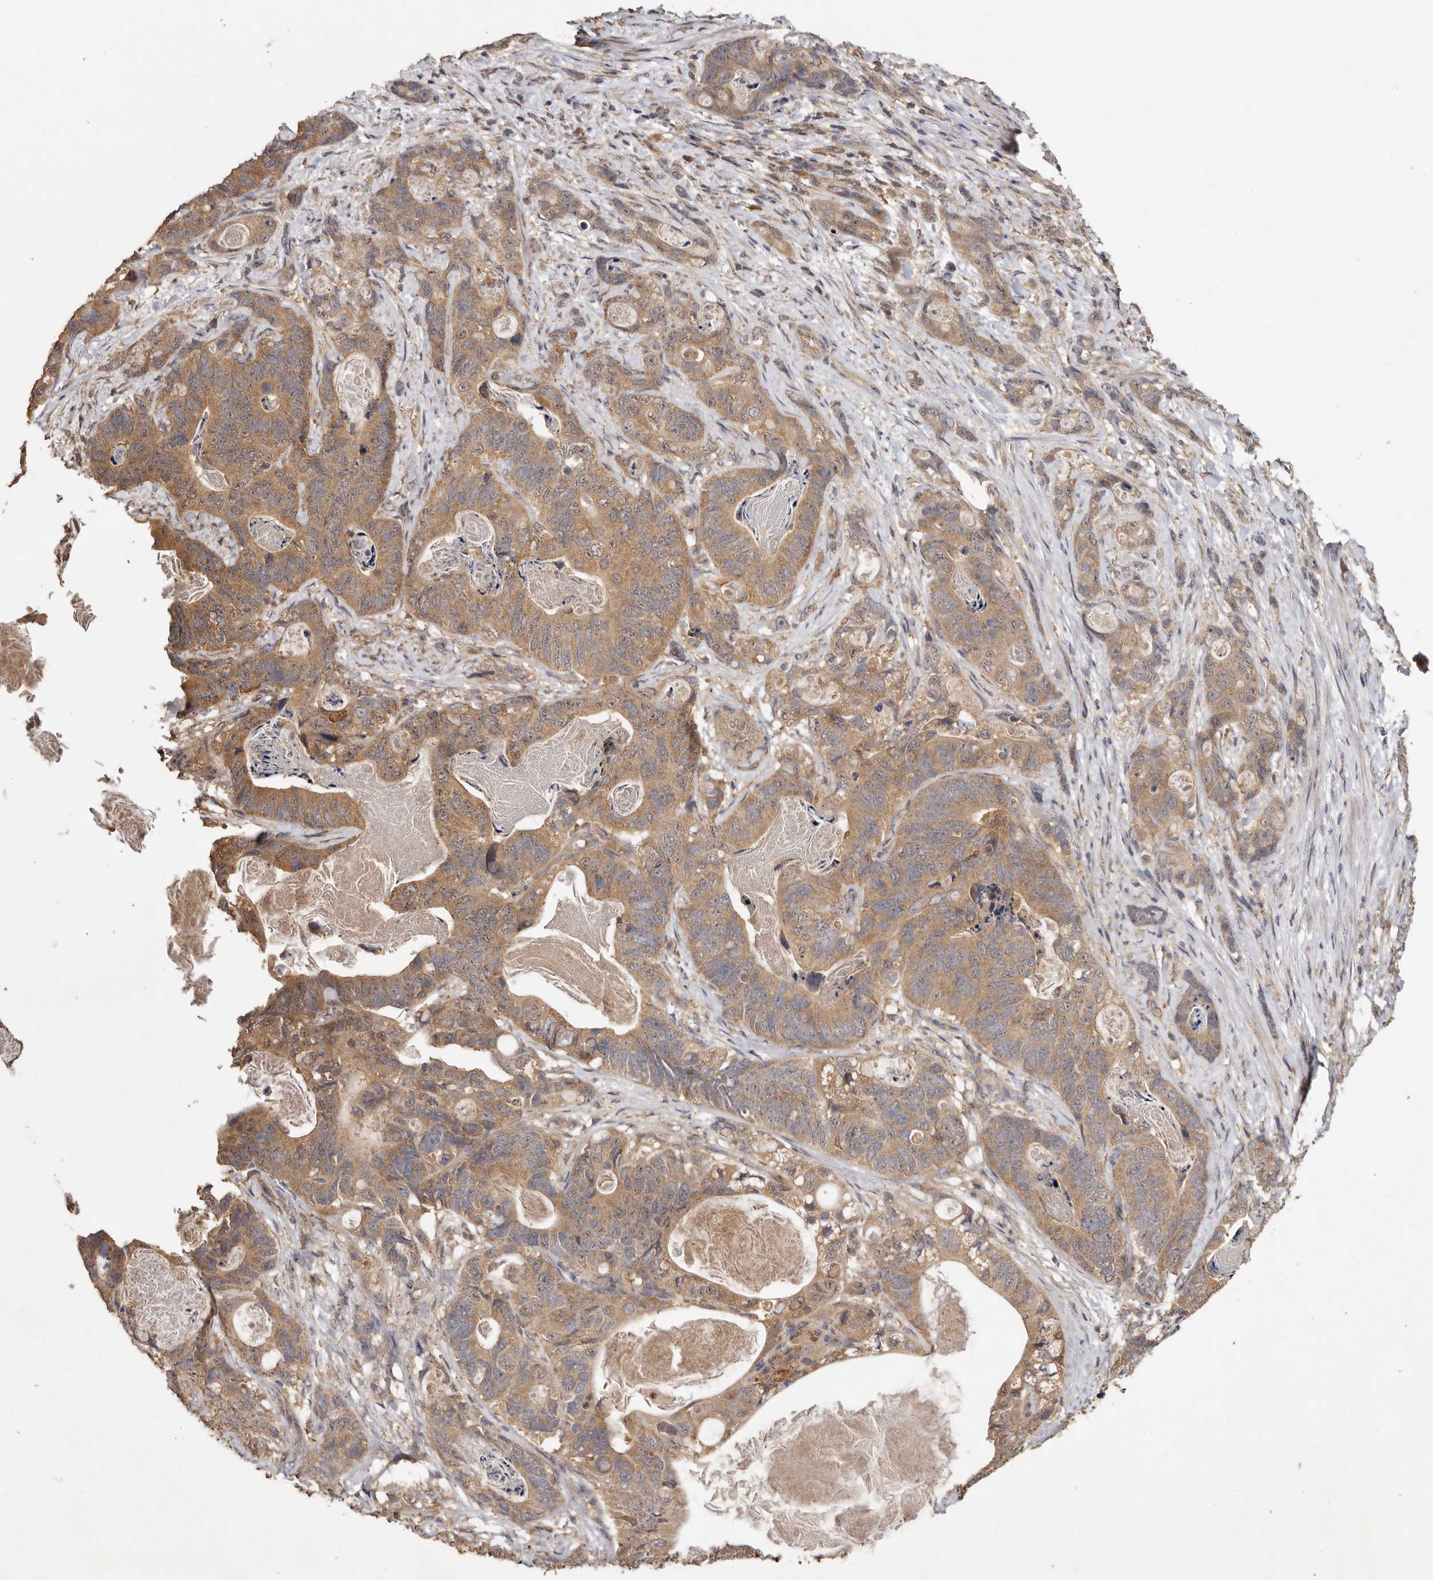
{"staining": {"intensity": "moderate", "quantity": ">75%", "location": "cytoplasmic/membranous"}, "tissue": "stomach cancer", "cell_type": "Tumor cells", "image_type": "cancer", "snomed": [{"axis": "morphology", "description": "Normal tissue, NOS"}, {"axis": "morphology", "description": "Adenocarcinoma, NOS"}, {"axis": "topography", "description": "Stomach"}], "caption": "Immunohistochemistry (IHC) photomicrograph of stomach adenocarcinoma stained for a protein (brown), which reveals medium levels of moderate cytoplasmic/membranous staining in approximately >75% of tumor cells.", "gene": "RWDD1", "patient": {"sex": "female", "age": 89}}